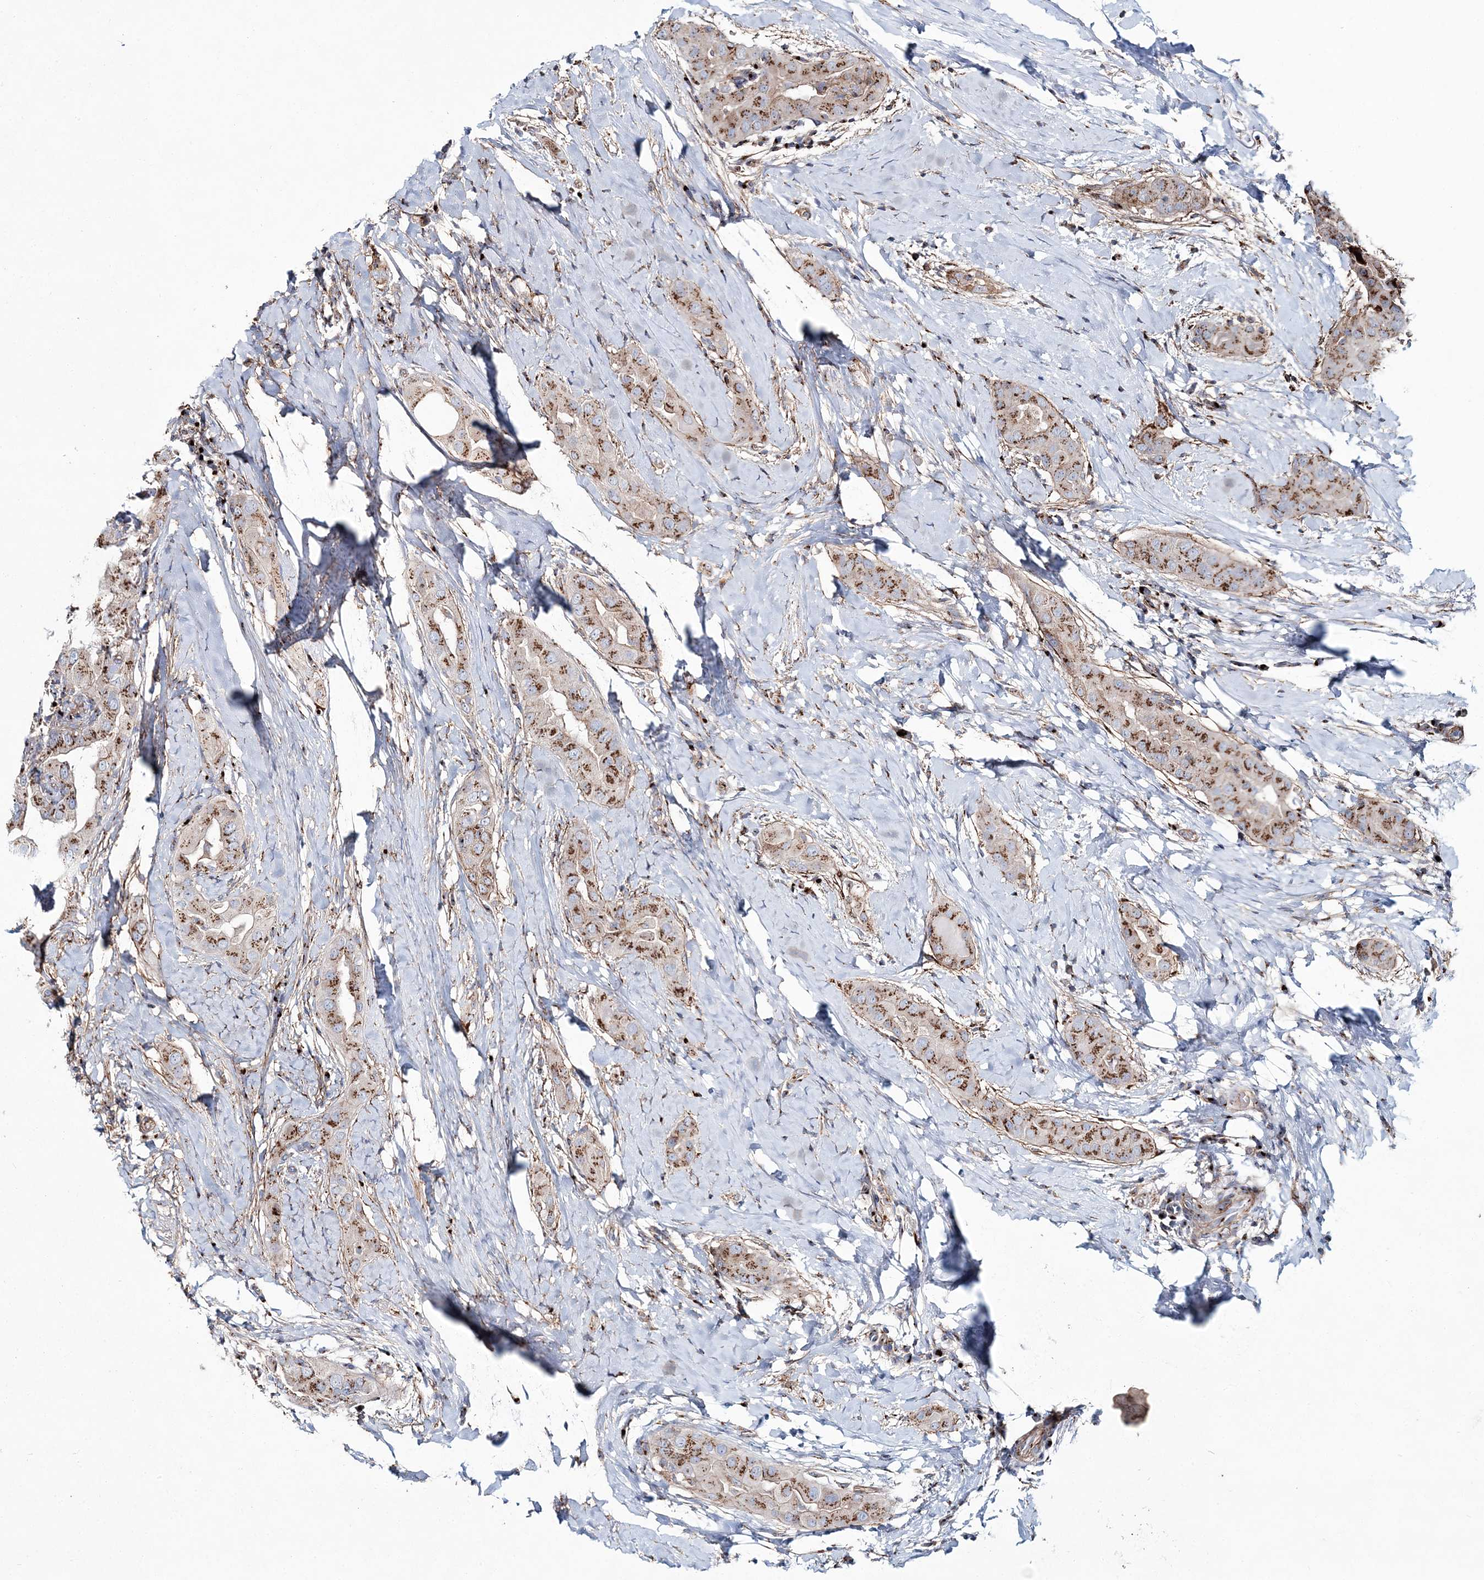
{"staining": {"intensity": "moderate", "quantity": ">75%", "location": "cytoplasmic/membranous"}, "tissue": "thyroid cancer", "cell_type": "Tumor cells", "image_type": "cancer", "snomed": [{"axis": "morphology", "description": "Papillary adenocarcinoma, NOS"}, {"axis": "topography", "description": "Thyroid gland"}], "caption": "Brown immunohistochemical staining in human thyroid cancer reveals moderate cytoplasmic/membranous staining in about >75% of tumor cells.", "gene": "MAN1A2", "patient": {"sex": "male", "age": 33}}